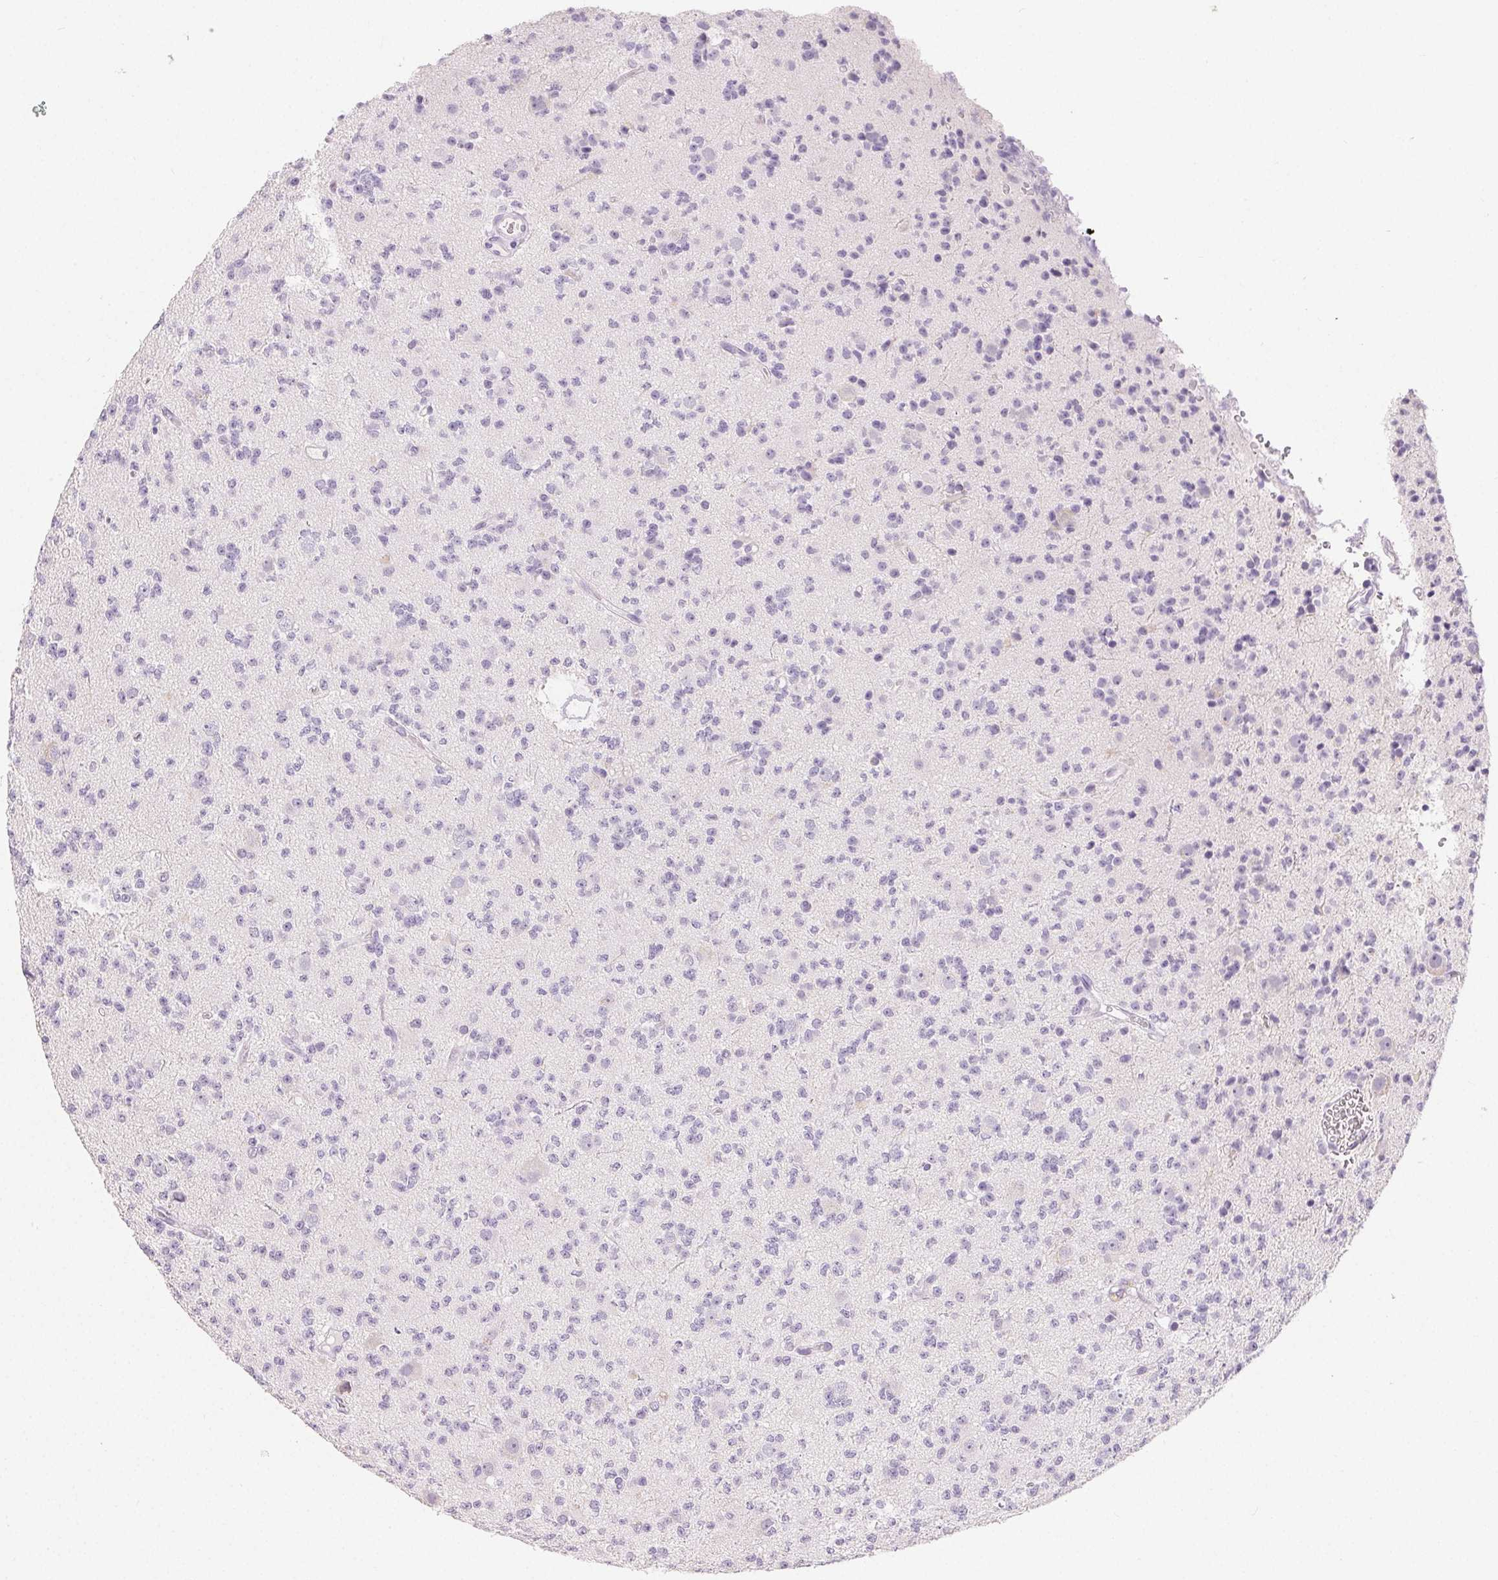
{"staining": {"intensity": "negative", "quantity": "none", "location": "none"}, "tissue": "glioma", "cell_type": "Tumor cells", "image_type": "cancer", "snomed": [{"axis": "morphology", "description": "Glioma, malignant, High grade"}, {"axis": "topography", "description": "Brain"}], "caption": "Tumor cells are negative for protein expression in human malignant glioma (high-grade).", "gene": "MIOX", "patient": {"sex": "male", "age": 36}}